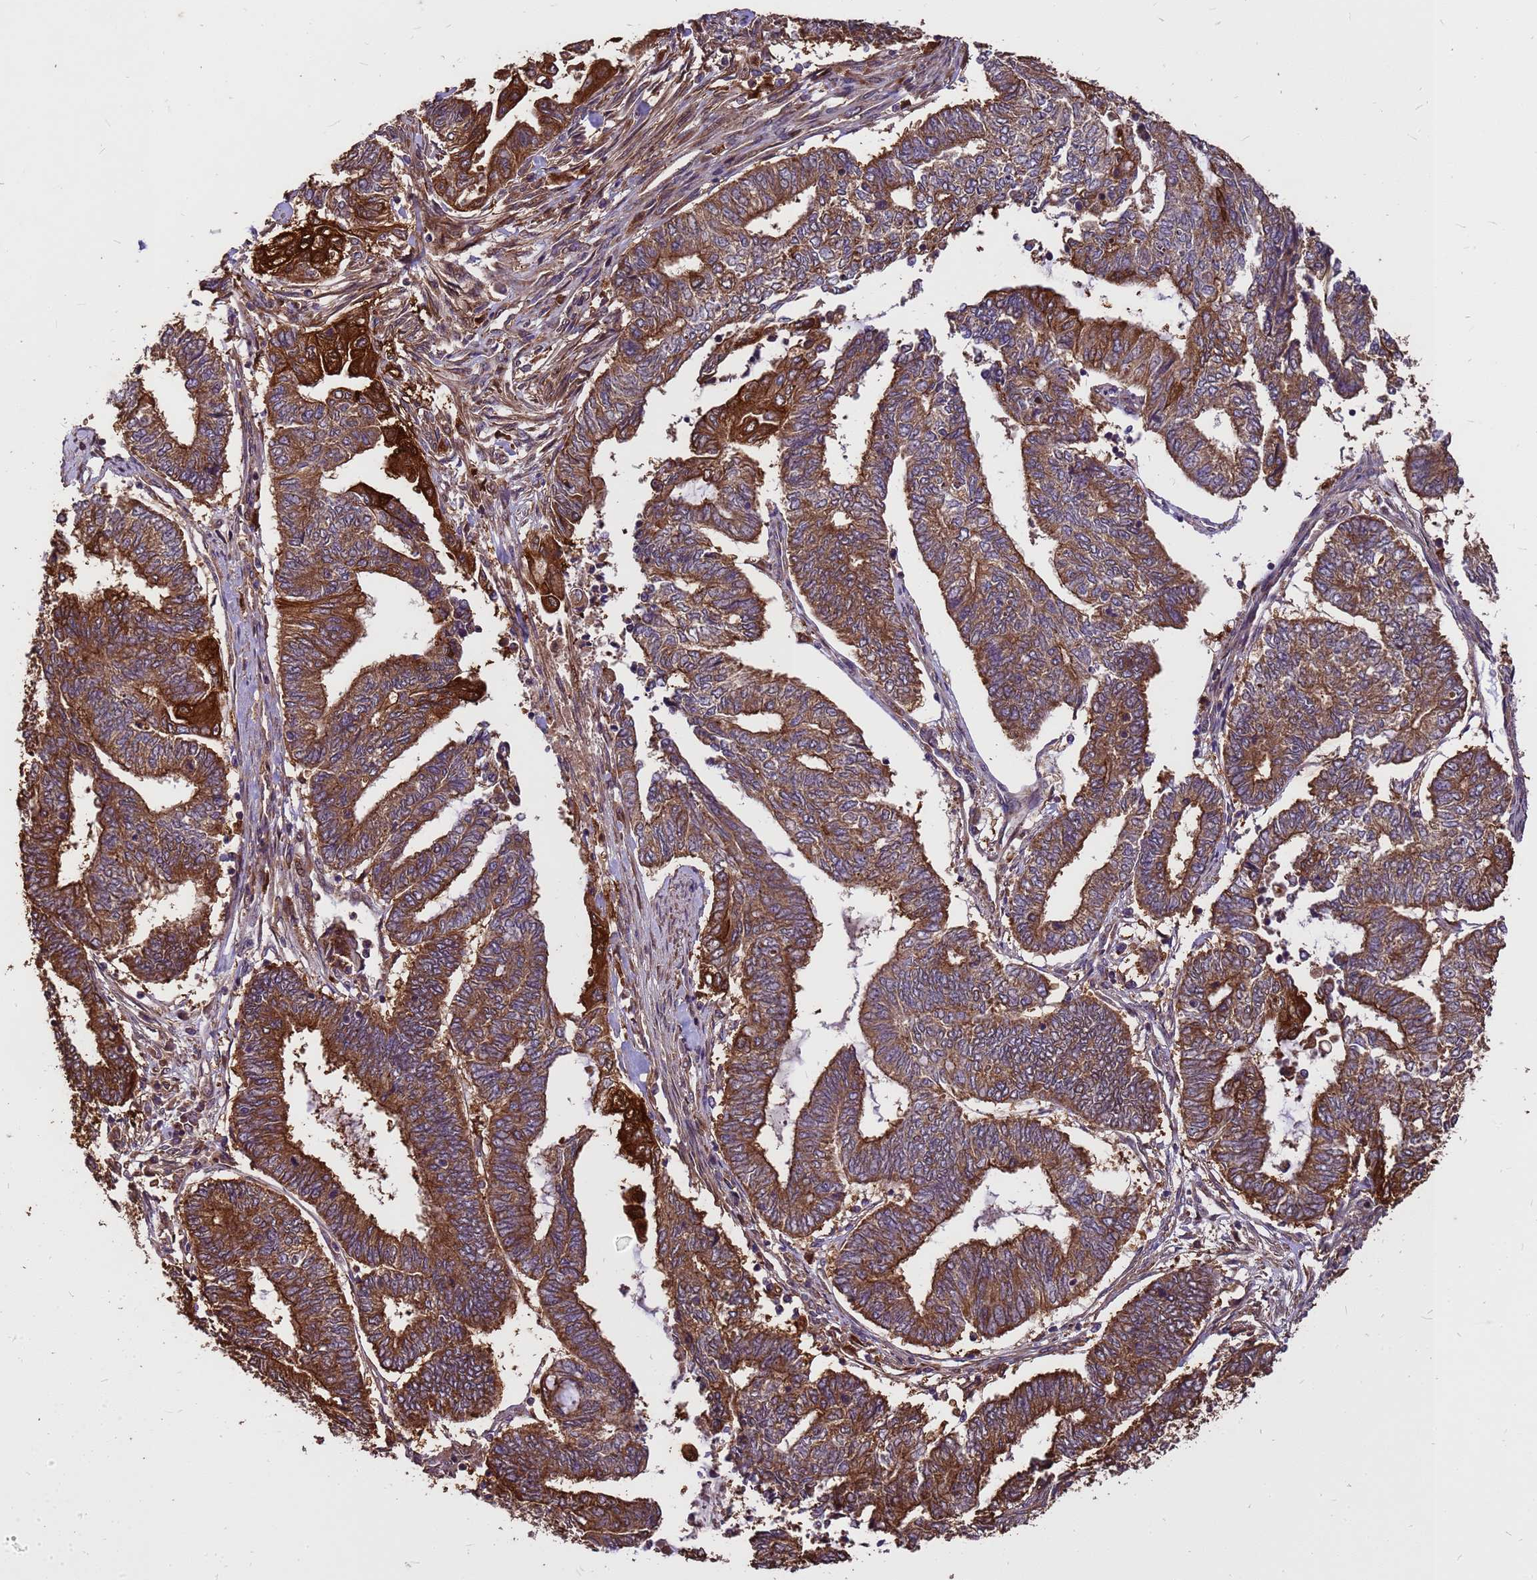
{"staining": {"intensity": "moderate", "quantity": ">75%", "location": "cytoplasmic/membranous"}, "tissue": "endometrial cancer", "cell_type": "Tumor cells", "image_type": "cancer", "snomed": [{"axis": "morphology", "description": "Adenocarcinoma, NOS"}, {"axis": "topography", "description": "Uterus"}, {"axis": "topography", "description": "Endometrium"}], "caption": "Approximately >75% of tumor cells in human endometrial cancer display moderate cytoplasmic/membranous protein positivity as visualized by brown immunohistochemical staining.", "gene": "ZNF618", "patient": {"sex": "female", "age": 70}}